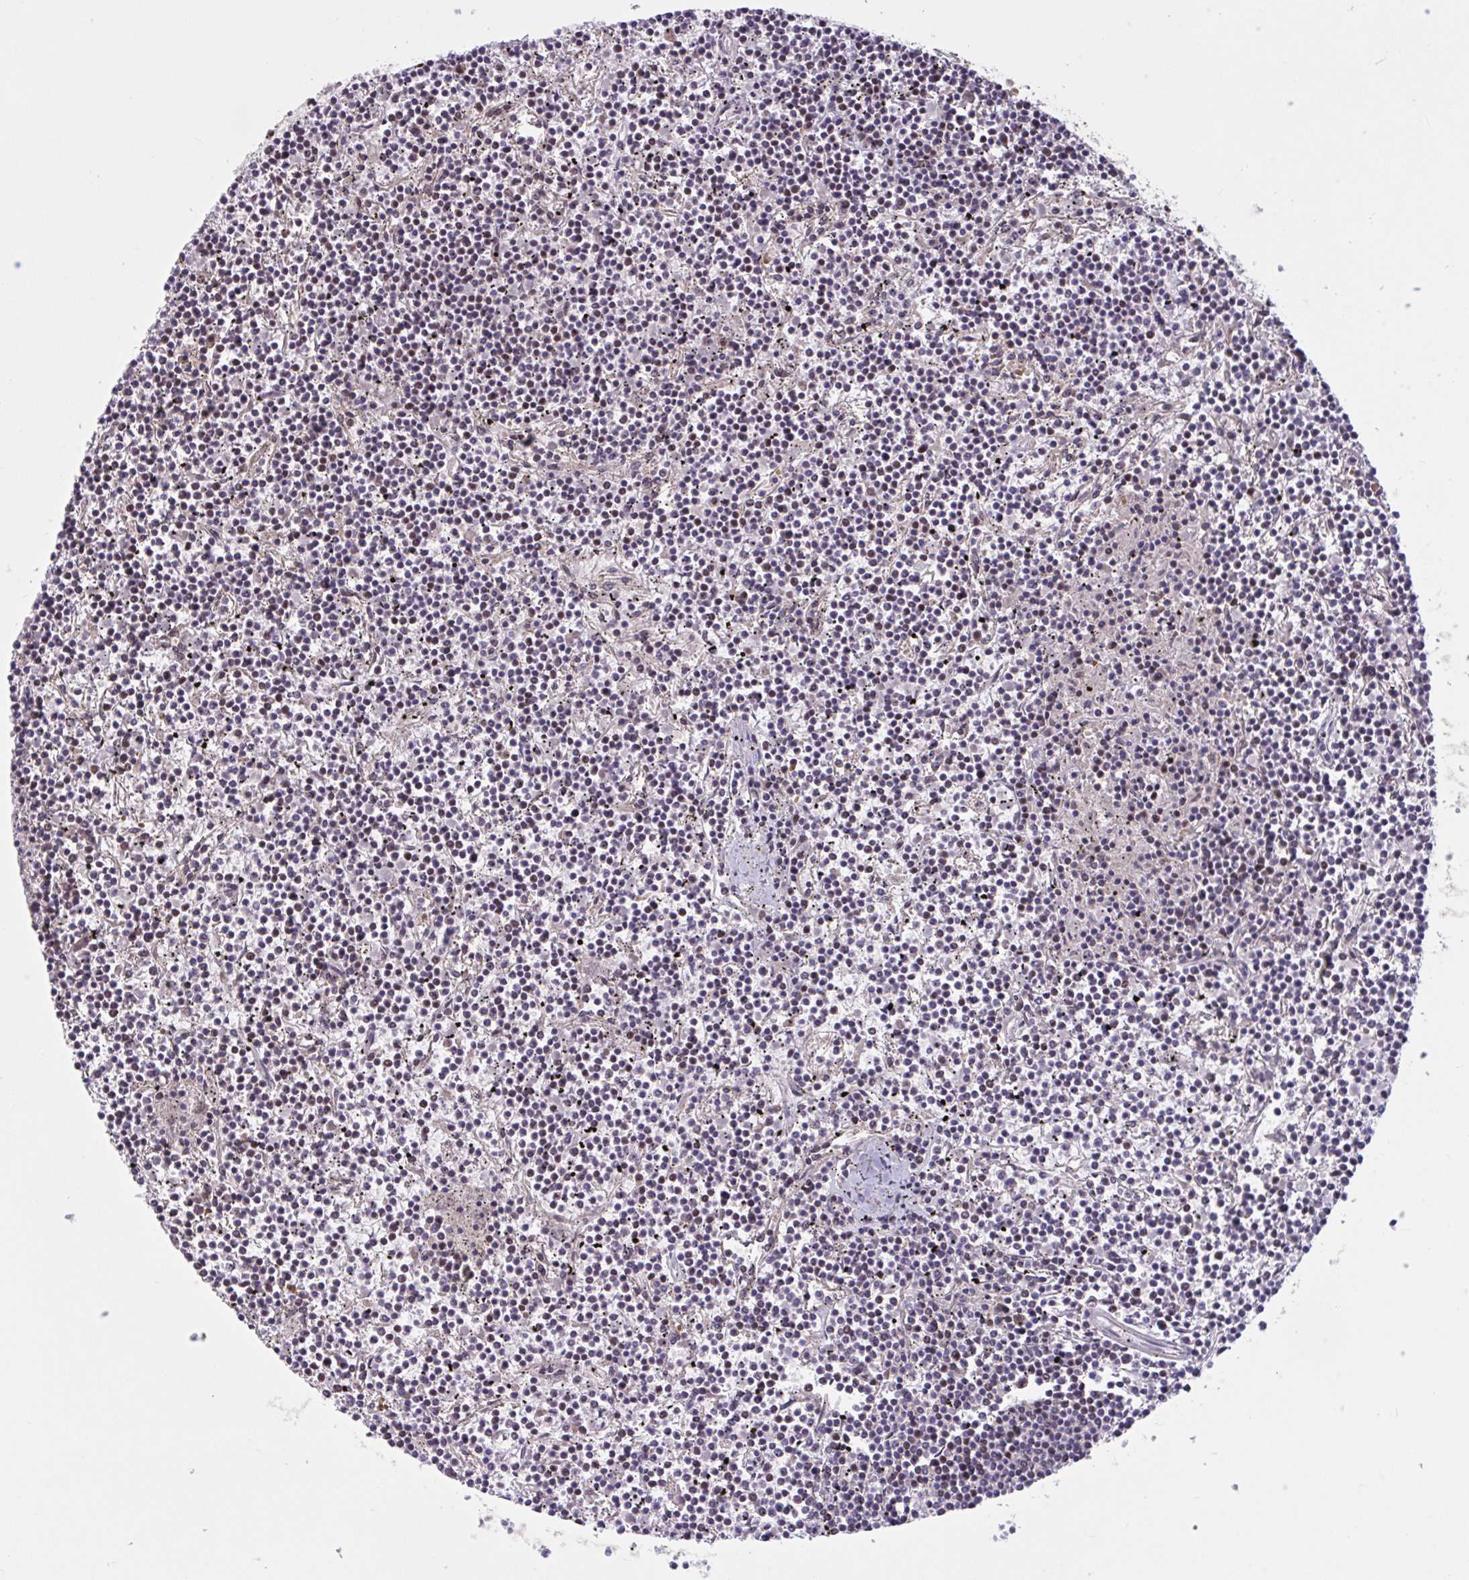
{"staining": {"intensity": "negative", "quantity": "none", "location": "none"}, "tissue": "lymphoma", "cell_type": "Tumor cells", "image_type": "cancer", "snomed": [{"axis": "morphology", "description": "Malignant lymphoma, non-Hodgkin's type, Low grade"}, {"axis": "topography", "description": "Spleen"}], "caption": "This is an immunohistochemistry (IHC) histopathology image of low-grade malignant lymphoma, non-Hodgkin's type. There is no staining in tumor cells.", "gene": "ZNF414", "patient": {"sex": "female", "age": 19}}